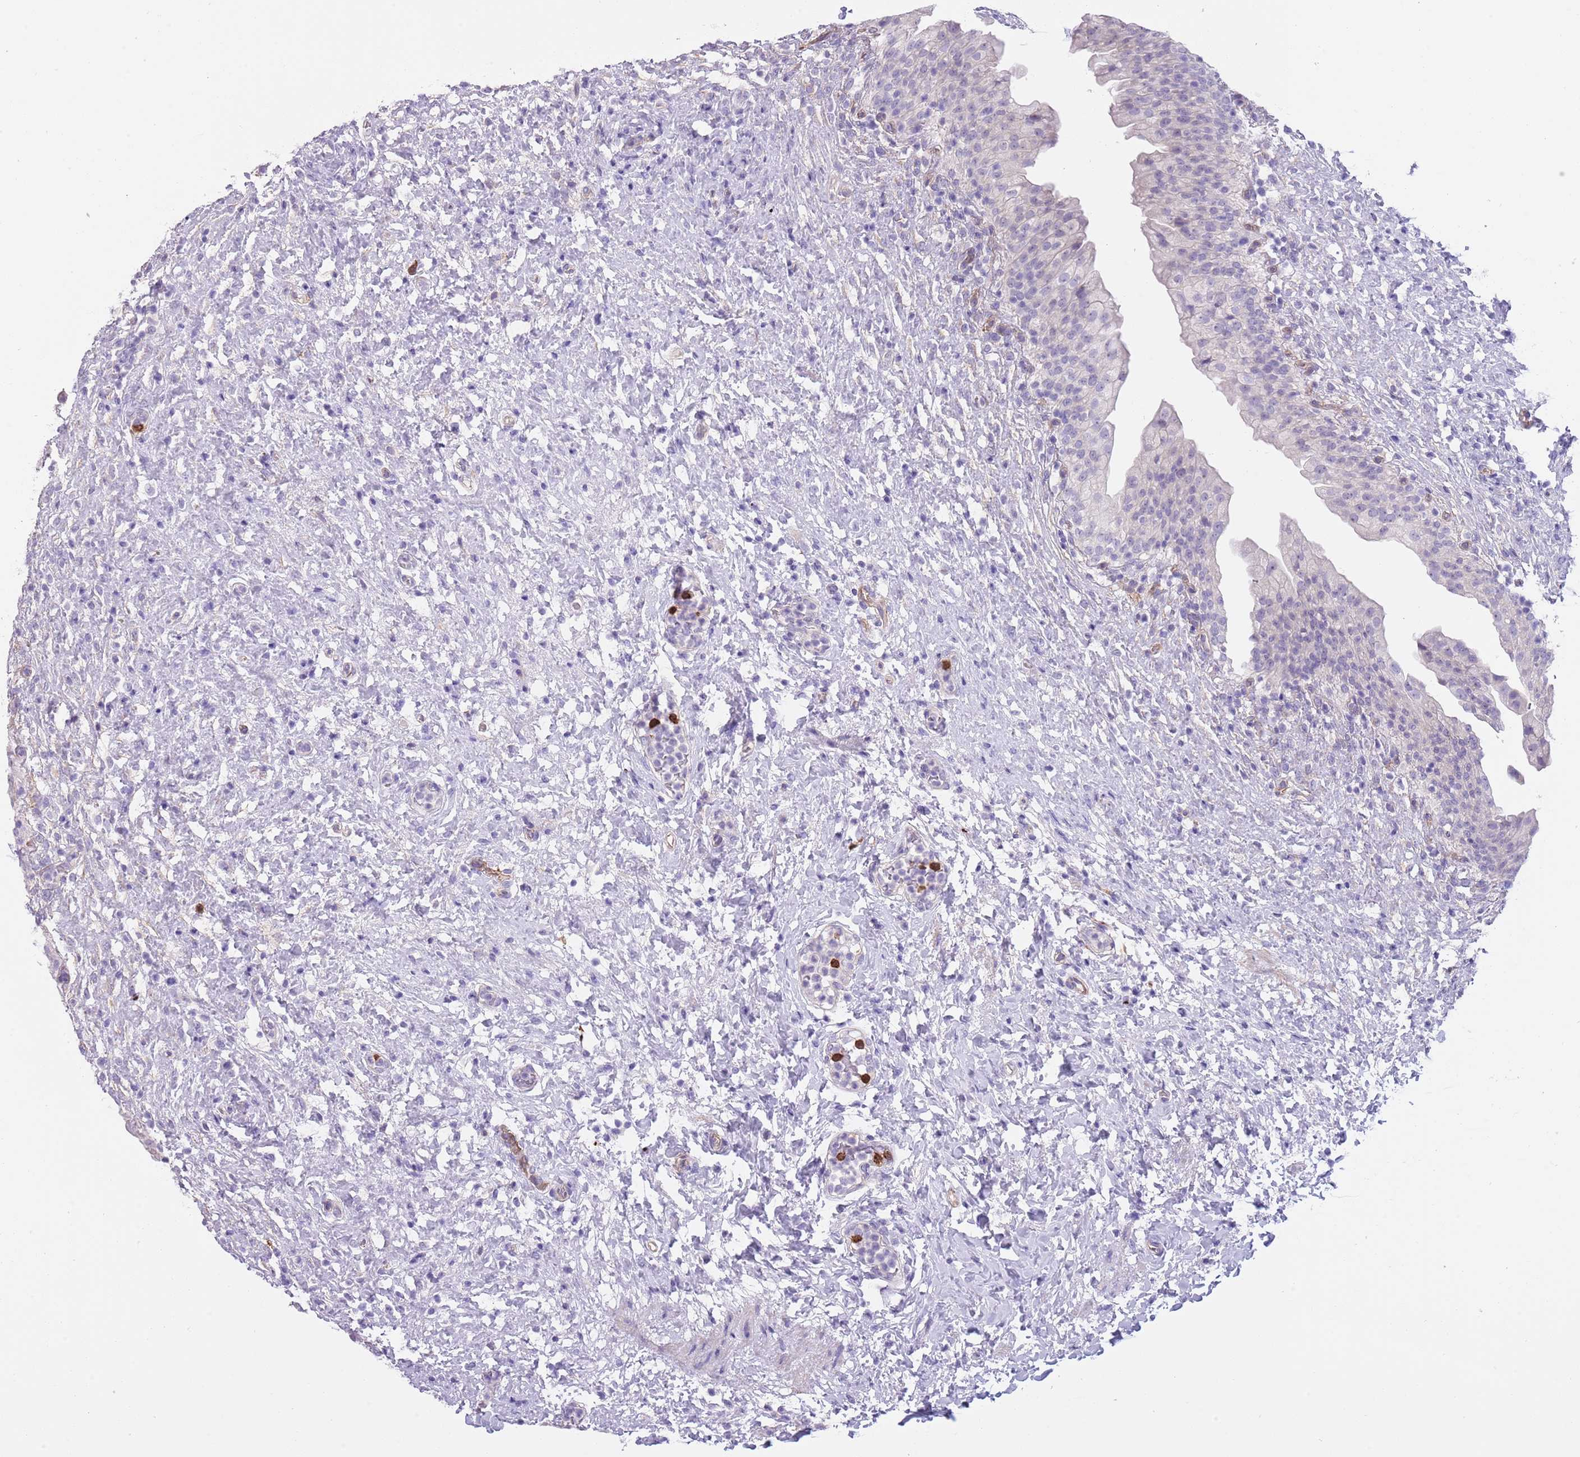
{"staining": {"intensity": "negative", "quantity": "none", "location": "none"}, "tissue": "urinary bladder", "cell_type": "Urothelial cells", "image_type": "normal", "snomed": [{"axis": "morphology", "description": "Normal tissue, NOS"}, {"axis": "topography", "description": "Urinary bladder"}], "caption": "IHC of benign urinary bladder reveals no expression in urothelial cells.", "gene": "TSGA13", "patient": {"sex": "female", "age": 27}}